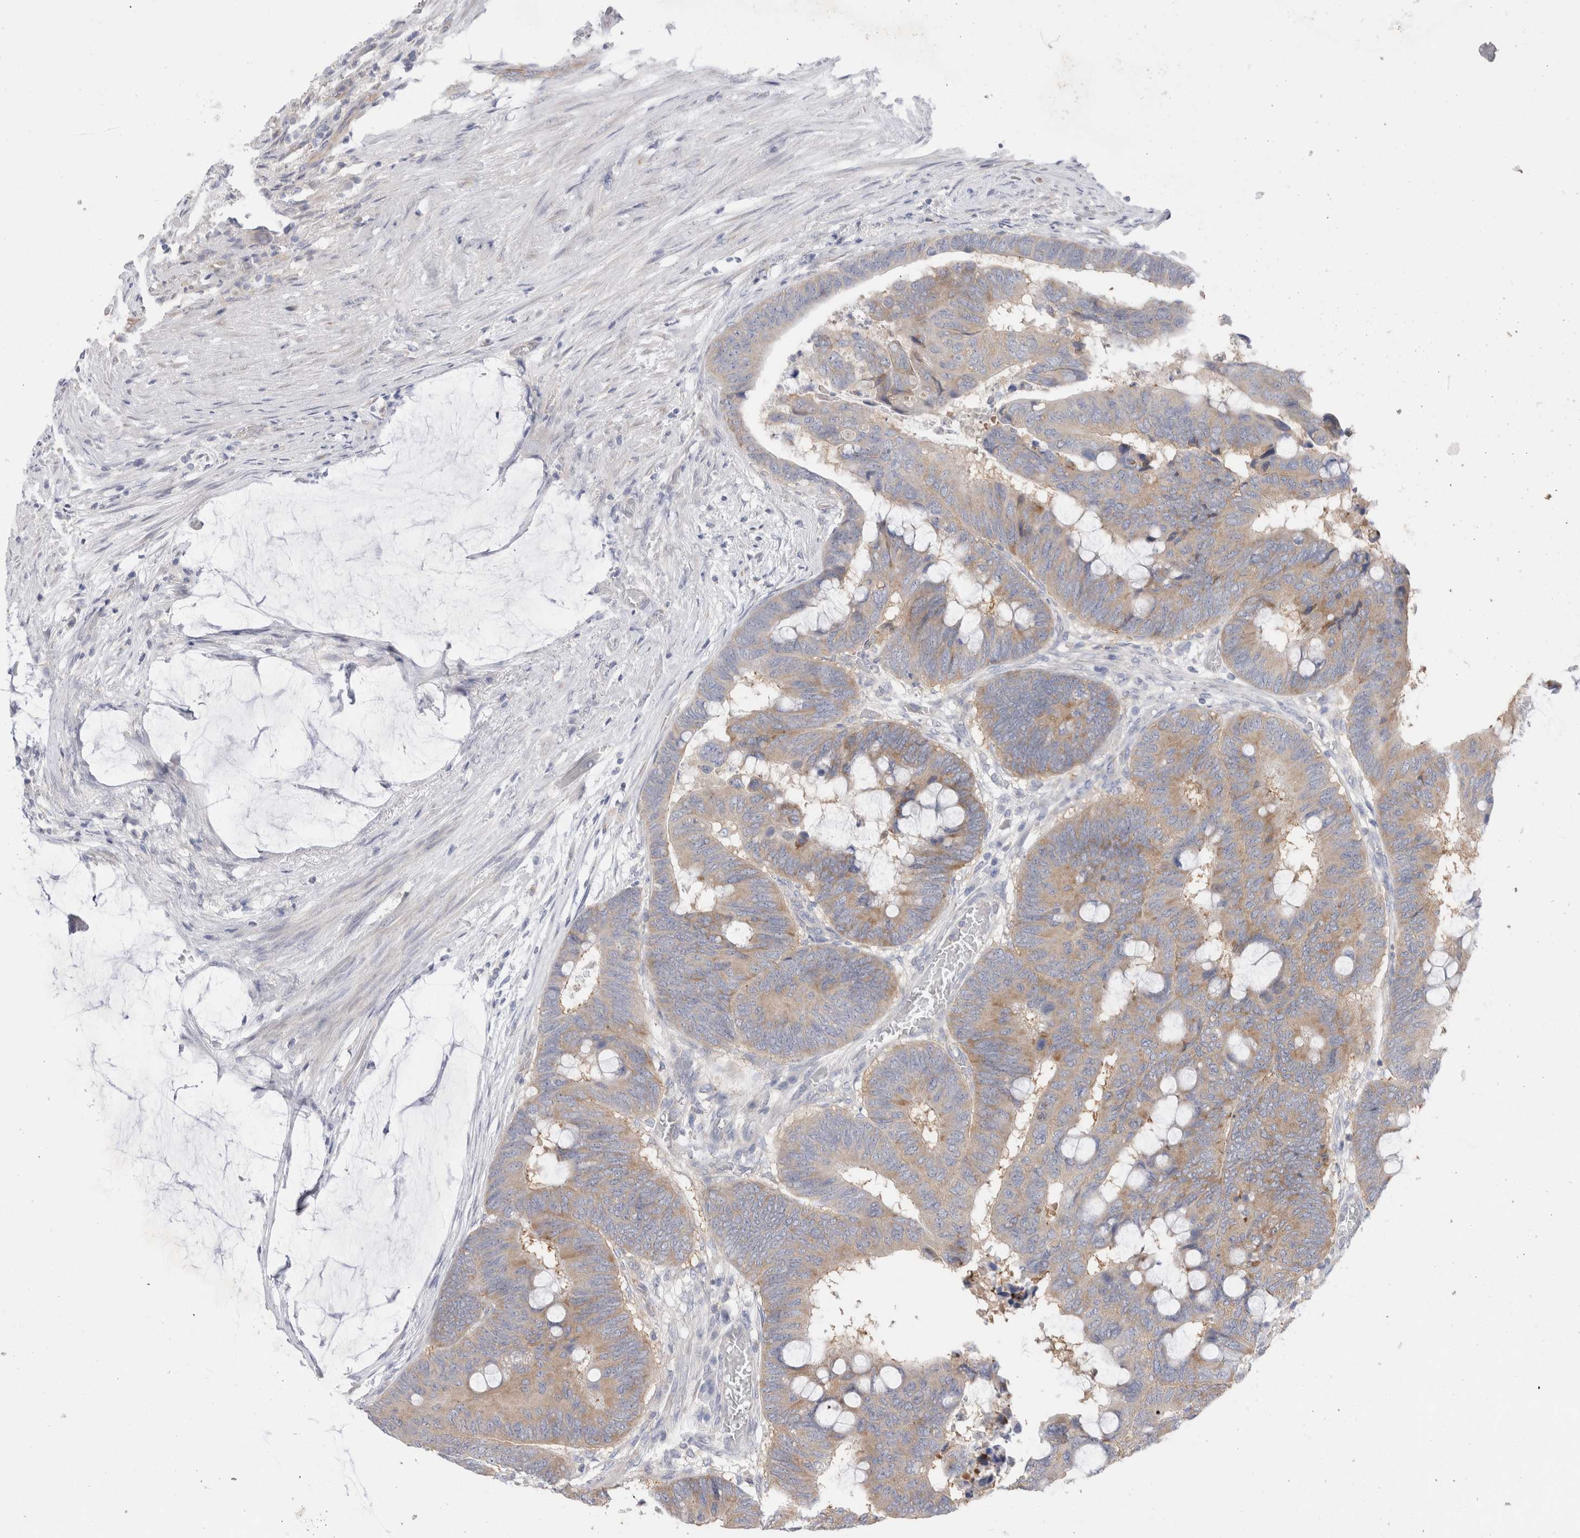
{"staining": {"intensity": "weak", "quantity": ">75%", "location": "cytoplasmic/membranous"}, "tissue": "colorectal cancer", "cell_type": "Tumor cells", "image_type": "cancer", "snomed": [{"axis": "morphology", "description": "Normal tissue, NOS"}, {"axis": "morphology", "description": "Adenocarcinoma, NOS"}, {"axis": "topography", "description": "Rectum"}], "caption": "Immunohistochemical staining of human colorectal cancer (adenocarcinoma) reveals weak cytoplasmic/membranous protein expression in approximately >75% of tumor cells.", "gene": "ZNF23", "patient": {"sex": "male", "age": 92}}